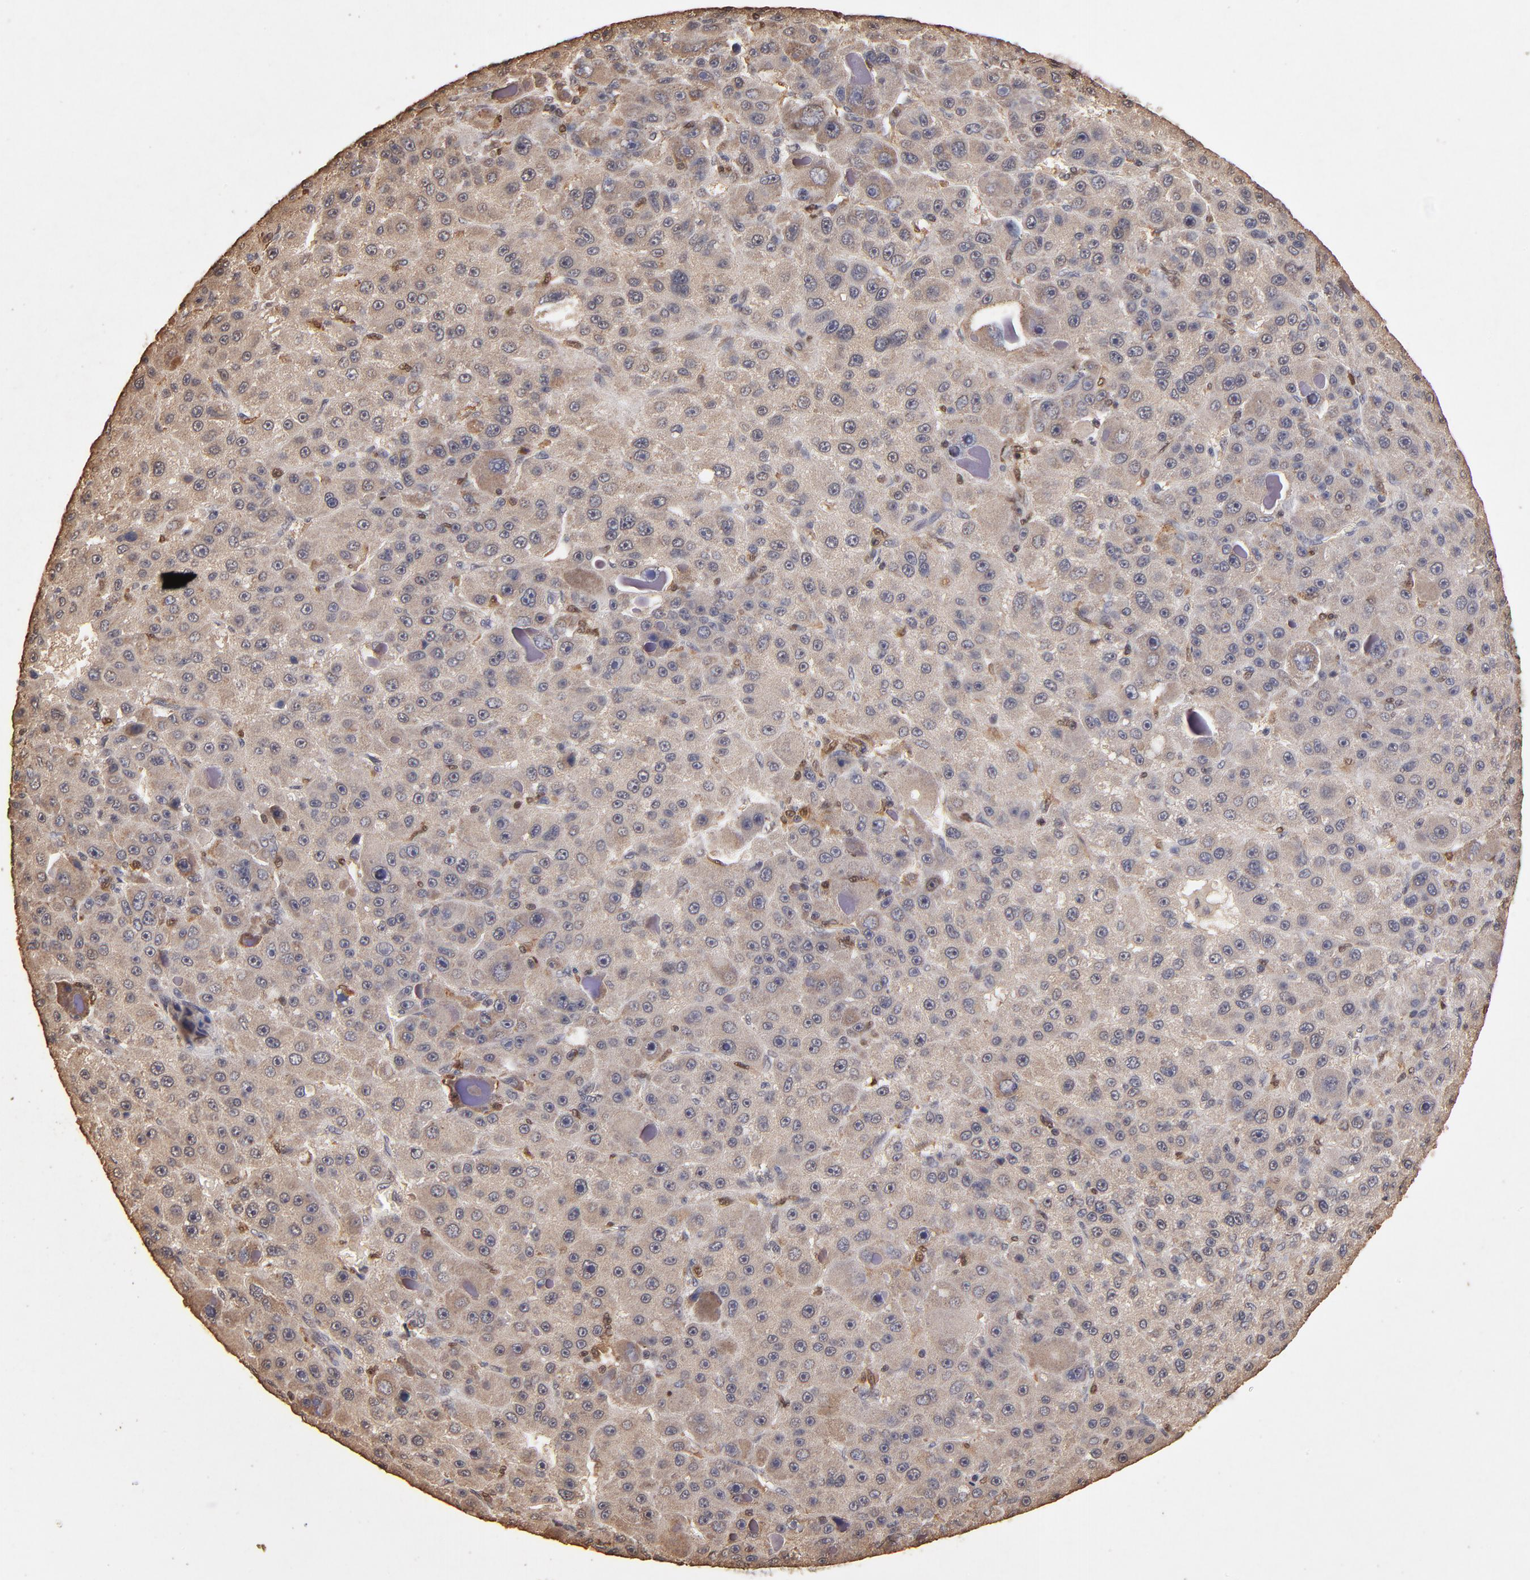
{"staining": {"intensity": "weak", "quantity": ">75%", "location": "cytoplasmic/membranous"}, "tissue": "liver cancer", "cell_type": "Tumor cells", "image_type": "cancer", "snomed": [{"axis": "morphology", "description": "Carcinoma, Hepatocellular, NOS"}, {"axis": "topography", "description": "Liver"}], "caption": "High-power microscopy captured an immunohistochemistry image of liver hepatocellular carcinoma, revealing weak cytoplasmic/membranous staining in about >75% of tumor cells.", "gene": "CASP1", "patient": {"sex": "male", "age": 76}}